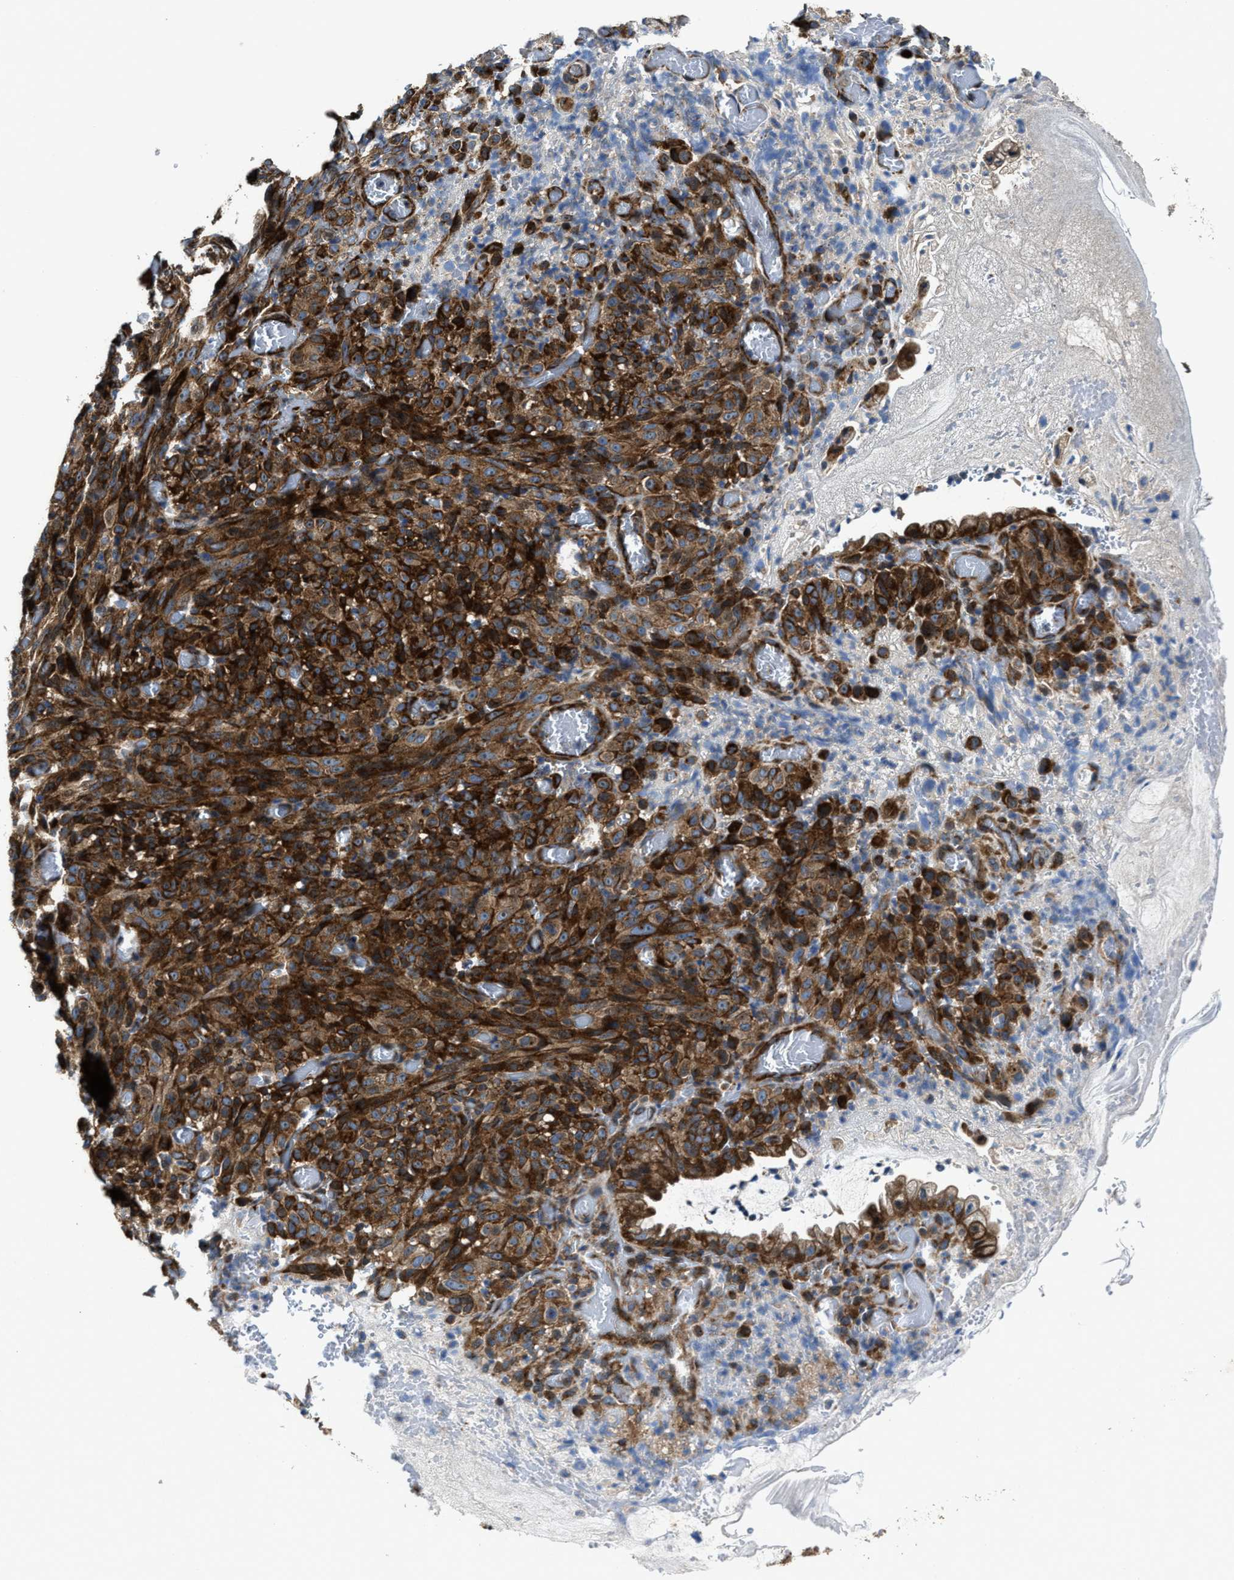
{"staining": {"intensity": "moderate", "quantity": ">75%", "location": "cytoplasmic/membranous"}, "tissue": "melanoma", "cell_type": "Tumor cells", "image_type": "cancer", "snomed": [{"axis": "morphology", "description": "Malignant melanoma, NOS"}, {"axis": "topography", "description": "Rectum"}], "caption": "An IHC photomicrograph of tumor tissue is shown. Protein staining in brown shows moderate cytoplasmic/membranous positivity in melanoma within tumor cells.", "gene": "PTAR1", "patient": {"sex": "female", "age": 81}}